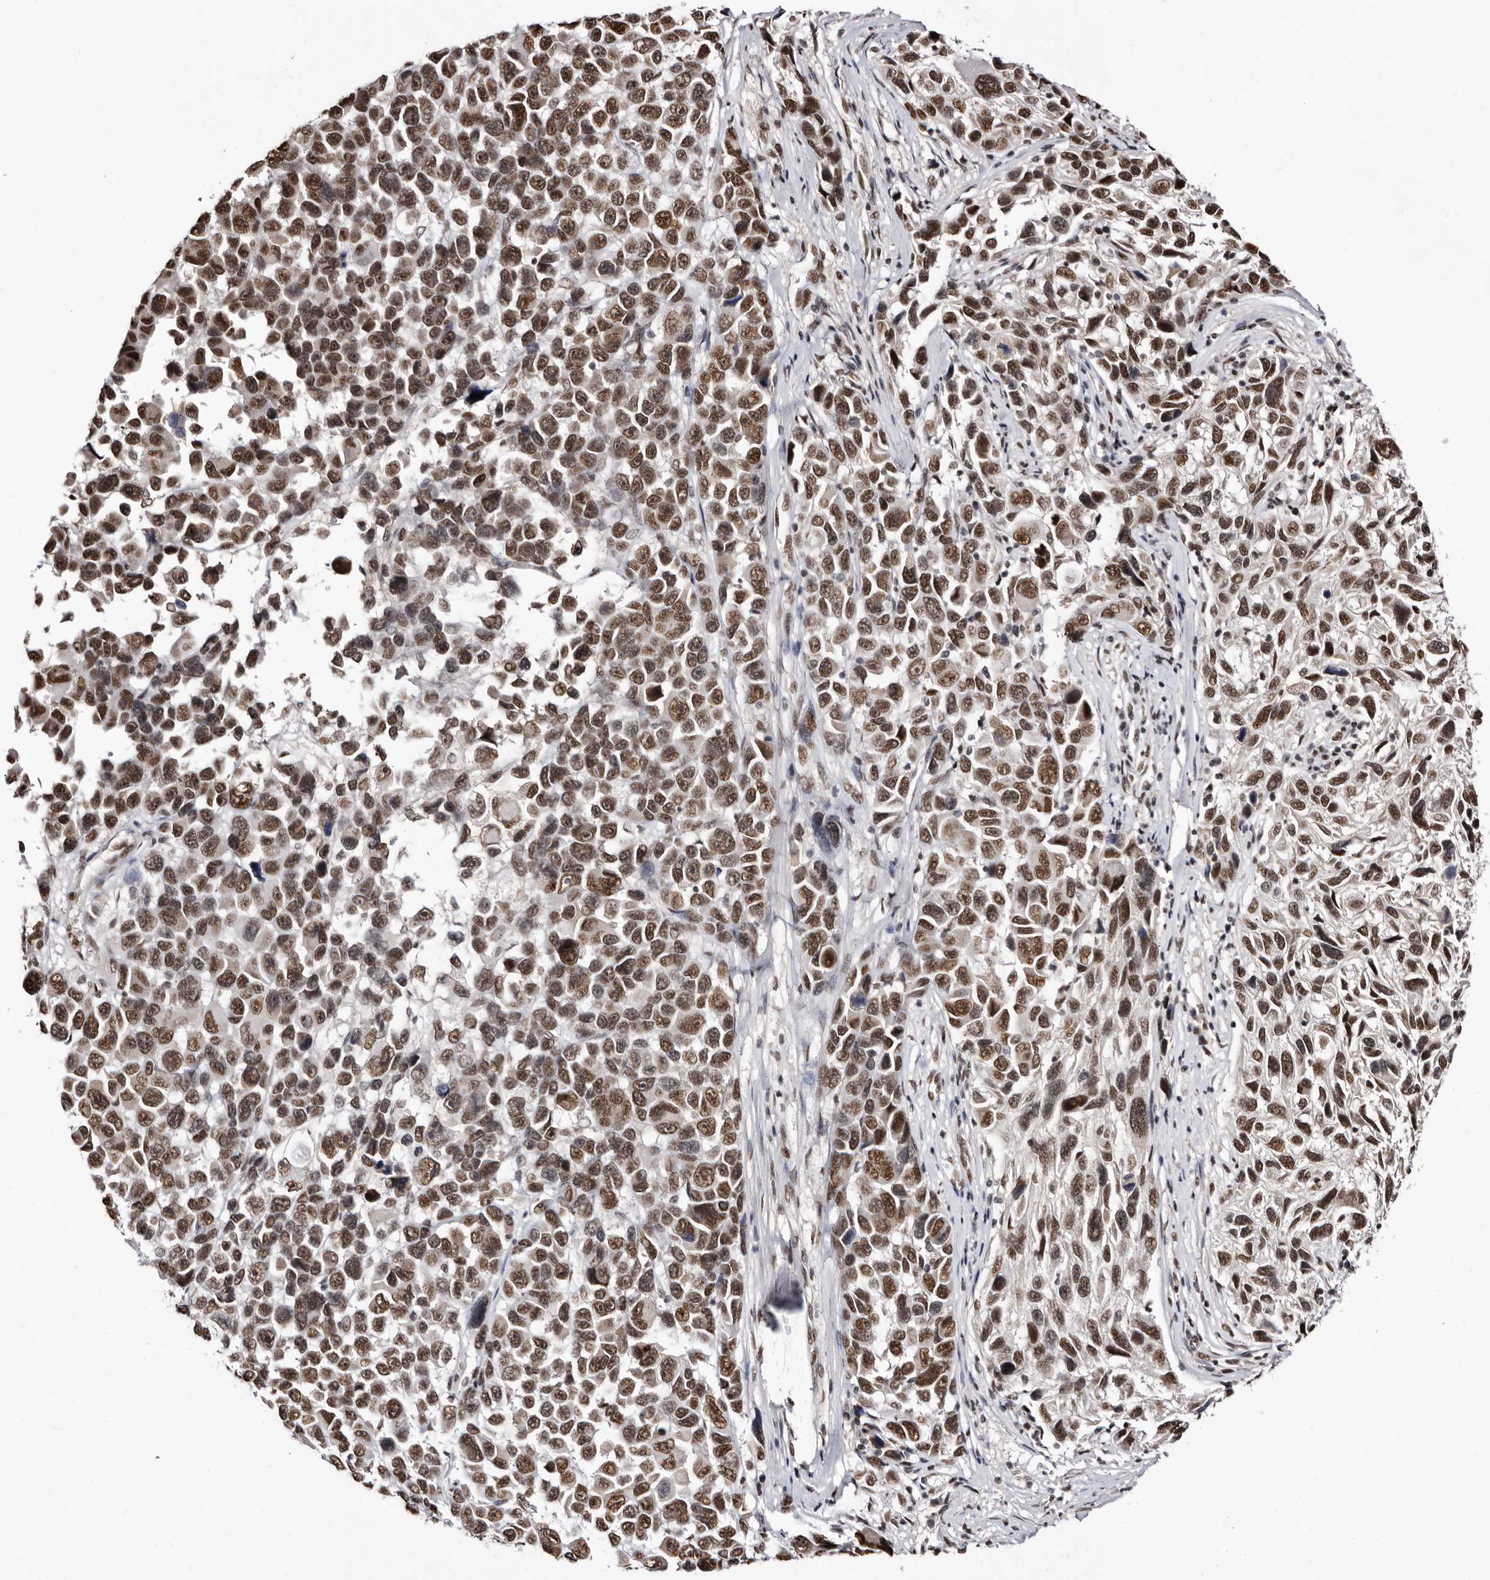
{"staining": {"intensity": "moderate", "quantity": ">75%", "location": "nuclear"}, "tissue": "melanoma", "cell_type": "Tumor cells", "image_type": "cancer", "snomed": [{"axis": "morphology", "description": "Malignant melanoma, NOS"}, {"axis": "topography", "description": "Skin"}], "caption": "DAB immunohistochemical staining of human melanoma shows moderate nuclear protein staining in about >75% of tumor cells. Using DAB (3,3'-diaminobenzidine) (brown) and hematoxylin (blue) stains, captured at high magnification using brightfield microscopy.", "gene": "ANAPC11", "patient": {"sex": "male", "age": 53}}